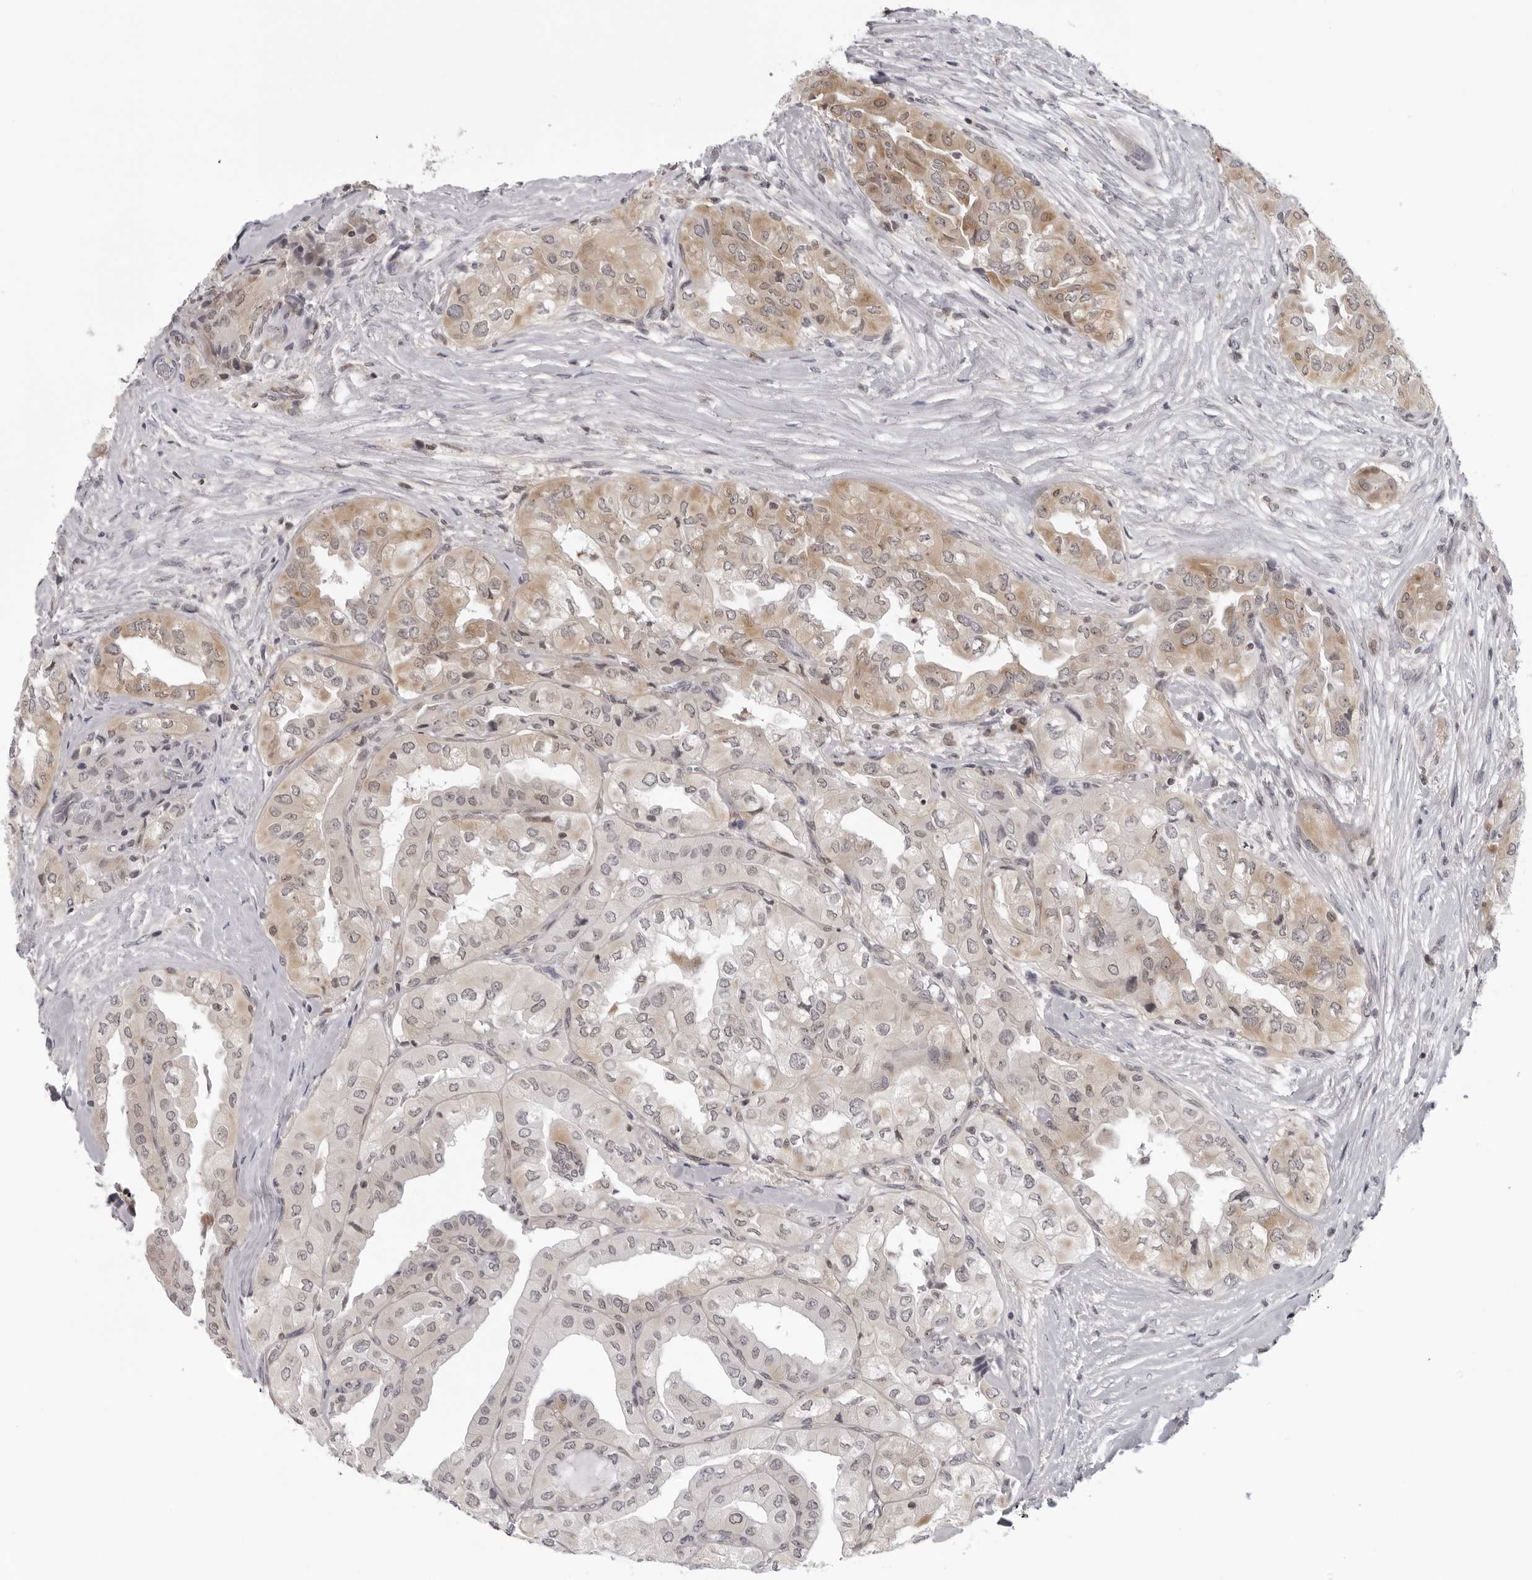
{"staining": {"intensity": "moderate", "quantity": "25%-75%", "location": "cytoplasmic/membranous"}, "tissue": "thyroid cancer", "cell_type": "Tumor cells", "image_type": "cancer", "snomed": [{"axis": "morphology", "description": "Papillary adenocarcinoma, NOS"}, {"axis": "topography", "description": "Thyroid gland"}], "caption": "Immunohistochemical staining of thyroid papillary adenocarcinoma reveals medium levels of moderate cytoplasmic/membranous staining in approximately 25%-75% of tumor cells.", "gene": "MRPS15", "patient": {"sex": "female", "age": 59}}